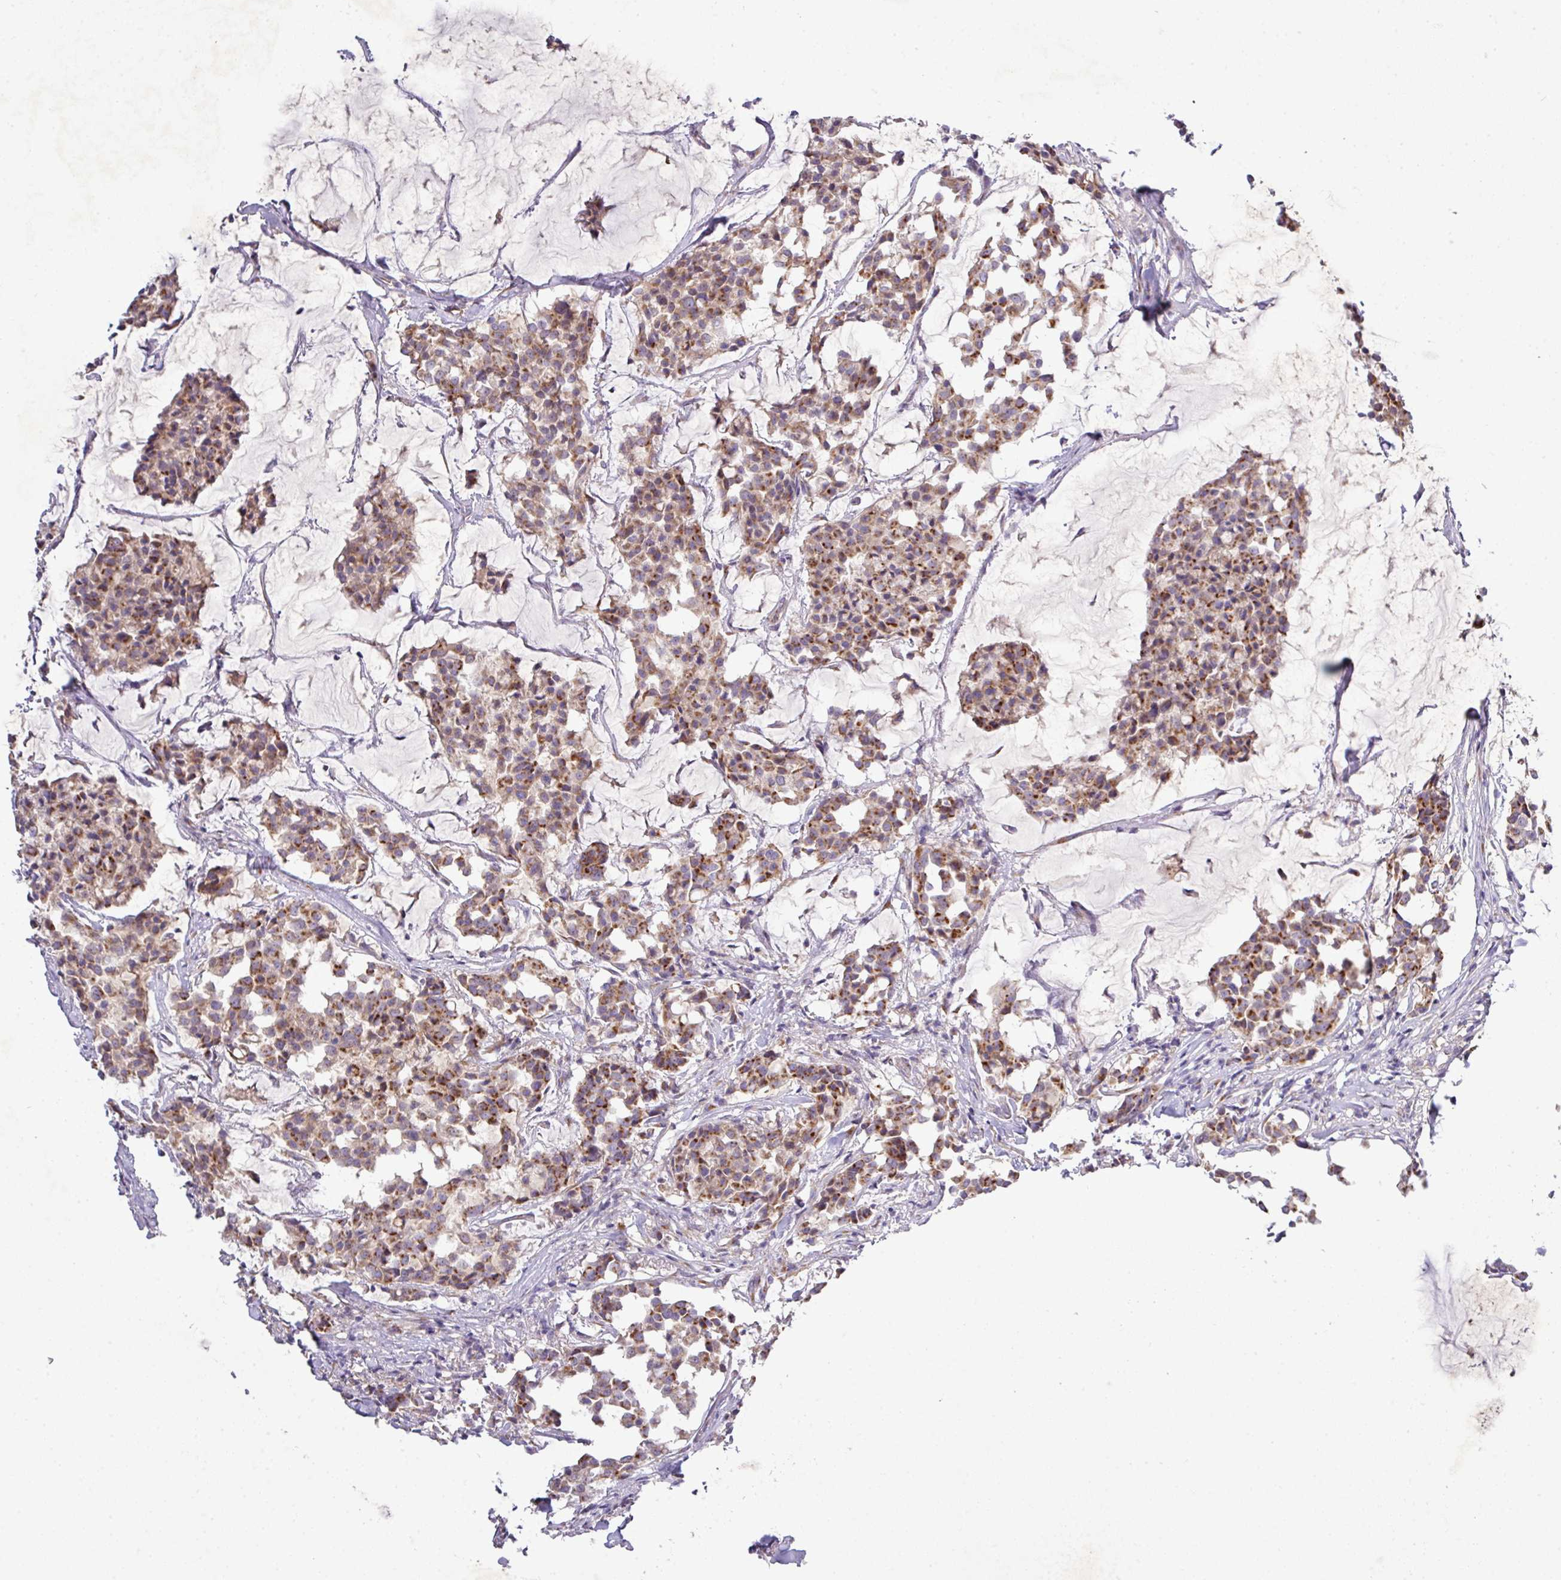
{"staining": {"intensity": "moderate", "quantity": ">75%", "location": "cytoplasmic/membranous"}, "tissue": "breast cancer", "cell_type": "Tumor cells", "image_type": "cancer", "snomed": [{"axis": "morphology", "description": "Duct carcinoma"}, {"axis": "topography", "description": "Breast"}], "caption": "Invasive ductal carcinoma (breast) stained for a protein (brown) shows moderate cytoplasmic/membranous positive positivity in approximately >75% of tumor cells.", "gene": "VTI1A", "patient": {"sex": "female", "age": 93}}